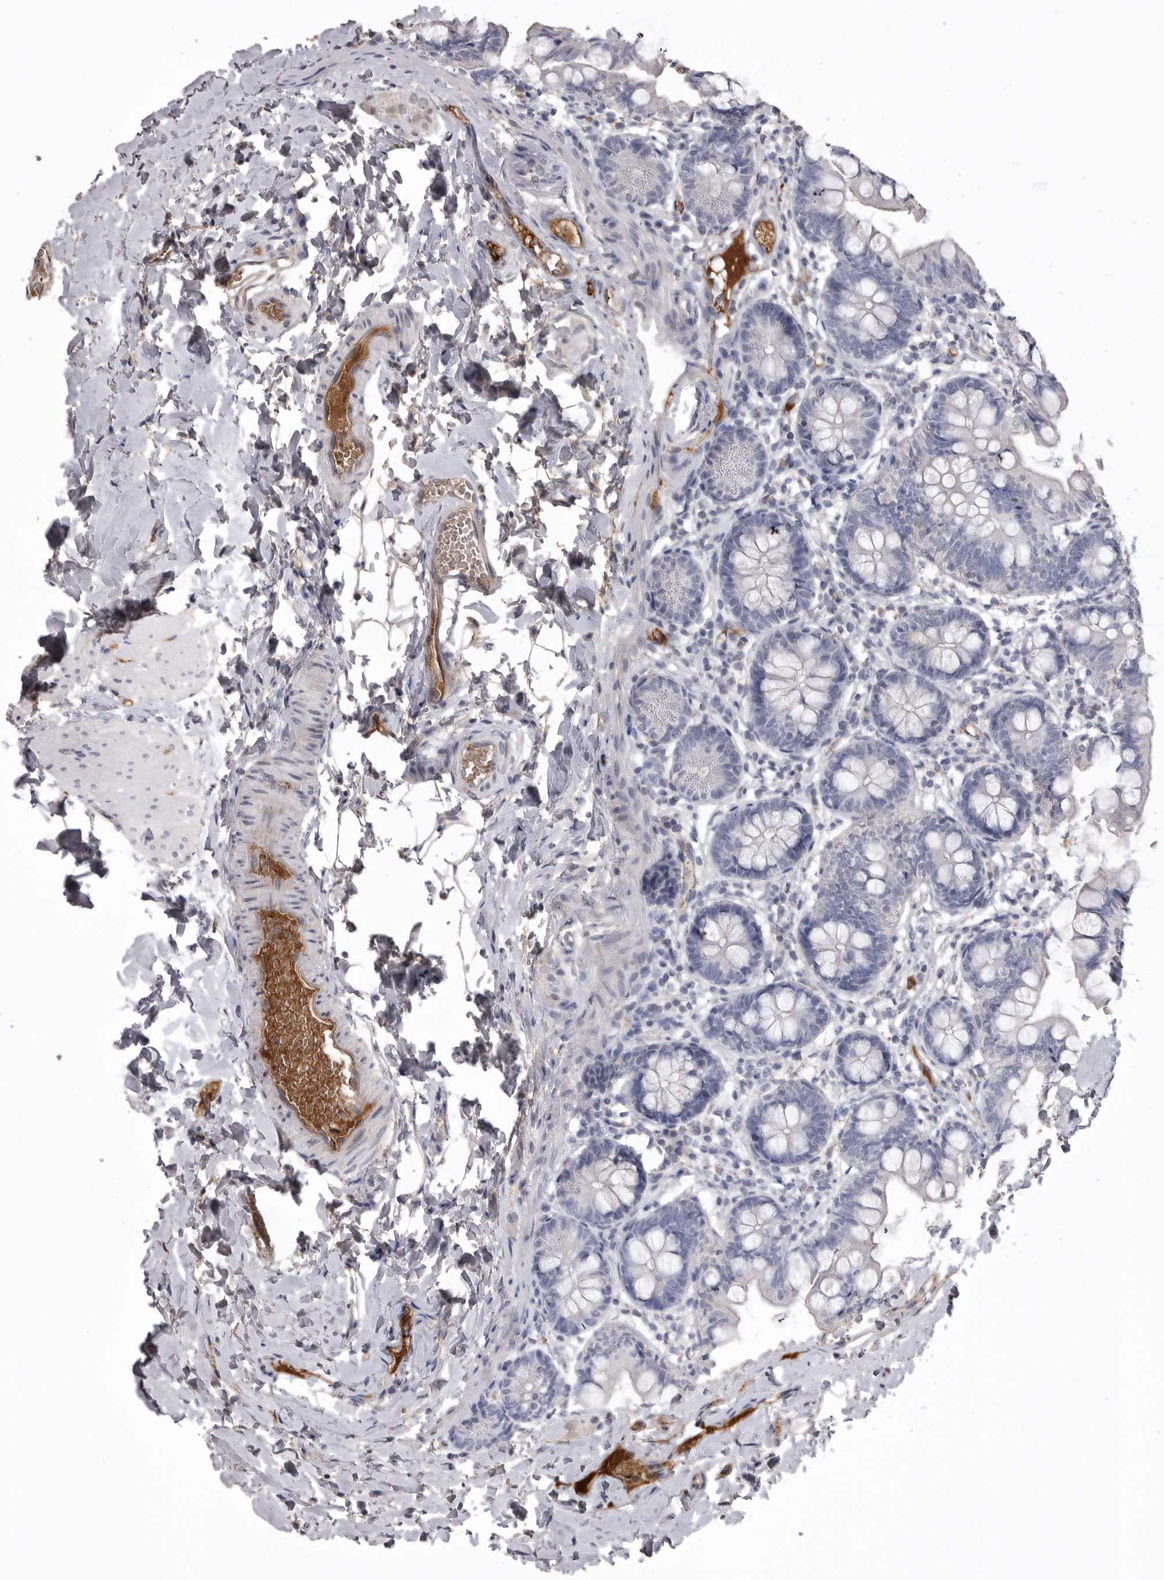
{"staining": {"intensity": "negative", "quantity": "none", "location": "none"}, "tissue": "small intestine", "cell_type": "Glandular cells", "image_type": "normal", "snomed": [{"axis": "morphology", "description": "Normal tissue, NOS"}, {"axis": "topography", "description": "Small intestine"}], "caption": "Human small intestine stained for a protein using immunohistochemistry displays no staining in glandular cells.", "gene": "AHSG", "patient": {"sex": "male", "age": 7}}